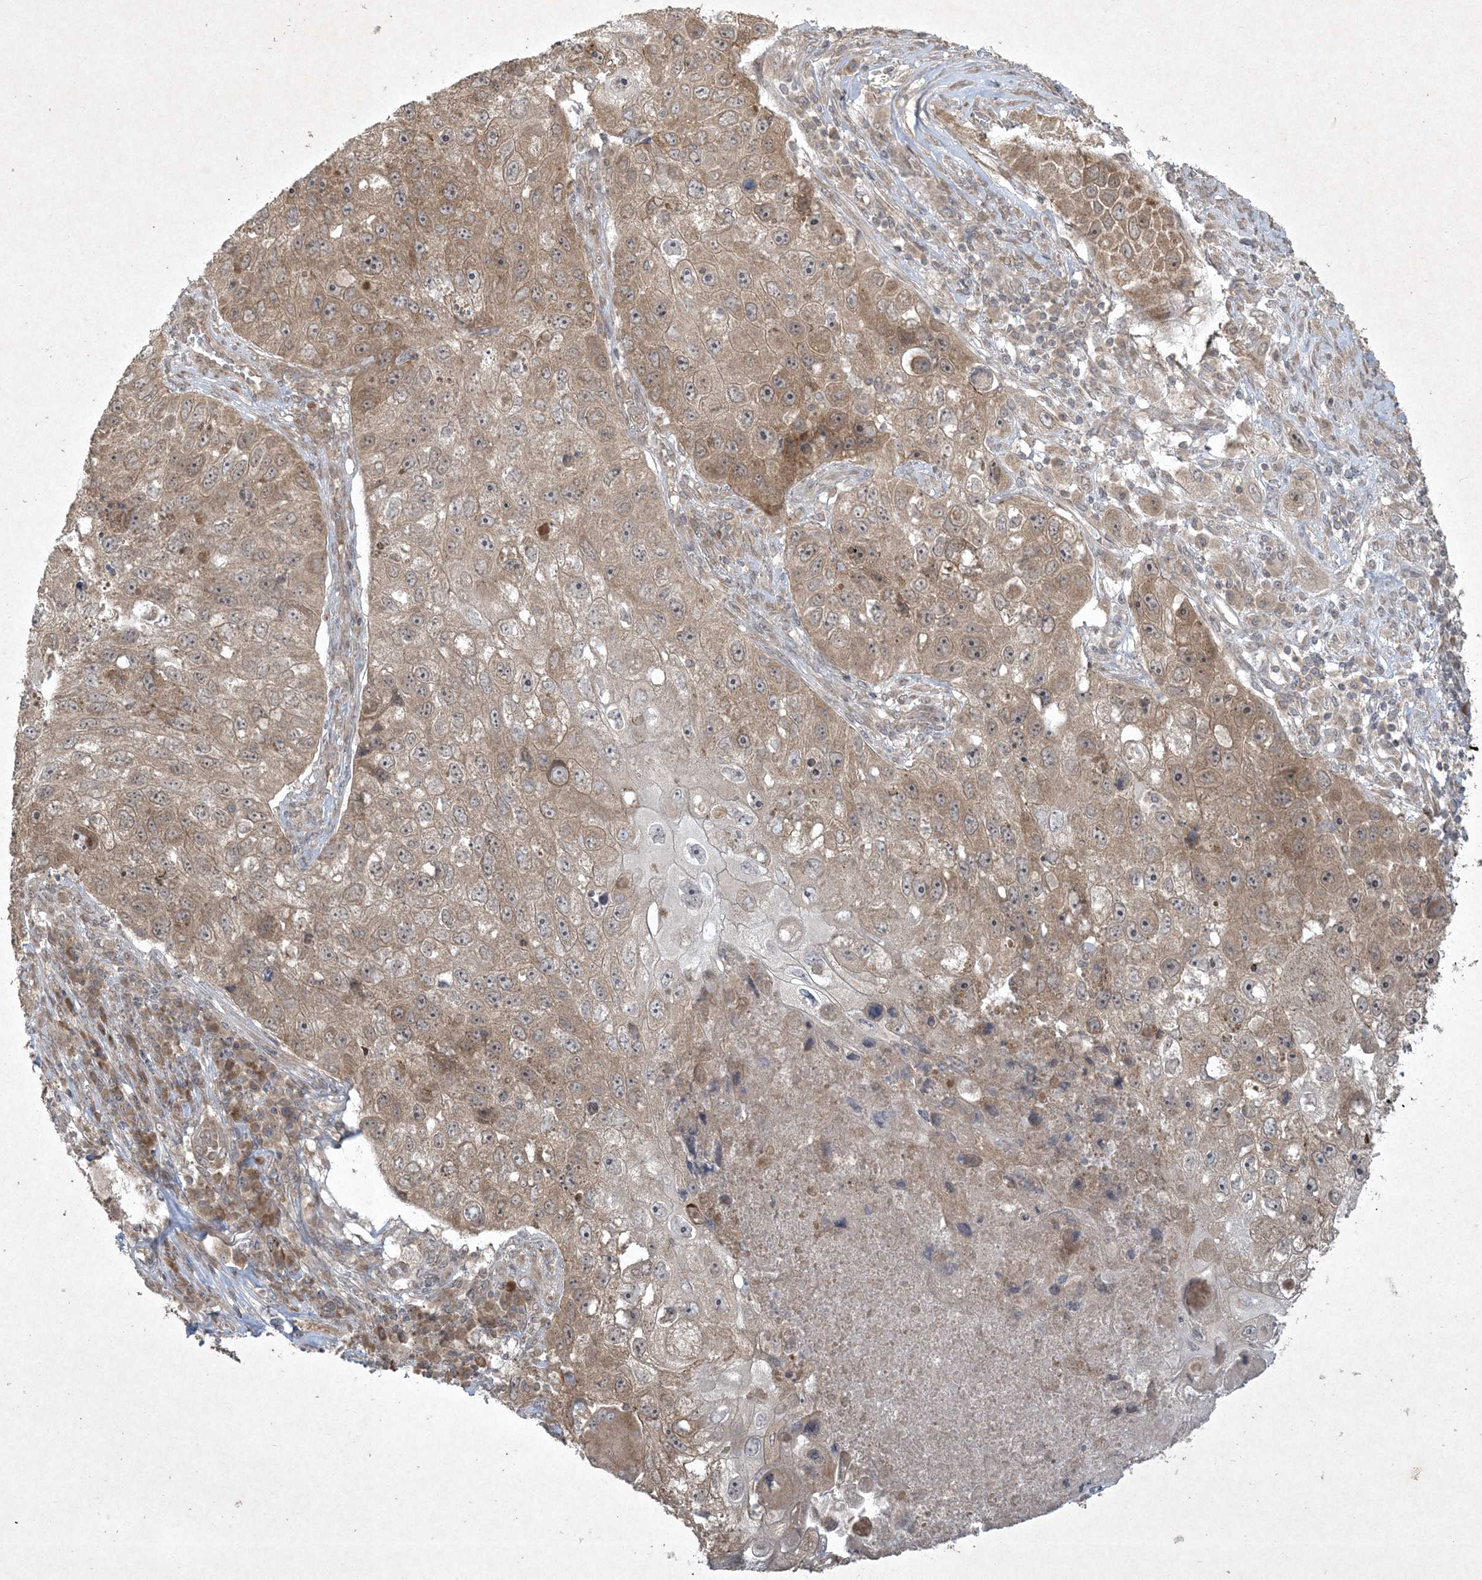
{"staining": {"intensity": "moderate", "quantity": ">75%", "location": "cytoplasmic/membranous,nuclear"}, "tissue": "lung cancer", "cell_type": "Tumor cells", "image_type": "cancer", "snomed": [{"axis": "morphology", "description": "Squamous cell carcinoma, NOS"}, {"axis": "topography", "description": "Lung"}], "caption": "Protein expression analysis of squamous cell carcinoma (lung) demonstrates moderate cytoplasmic/membranous and nuclear staining in approximately >75% of tumor cells.", "gene": "NRBP2", "patient": {"sex": "male", "age": 61}}